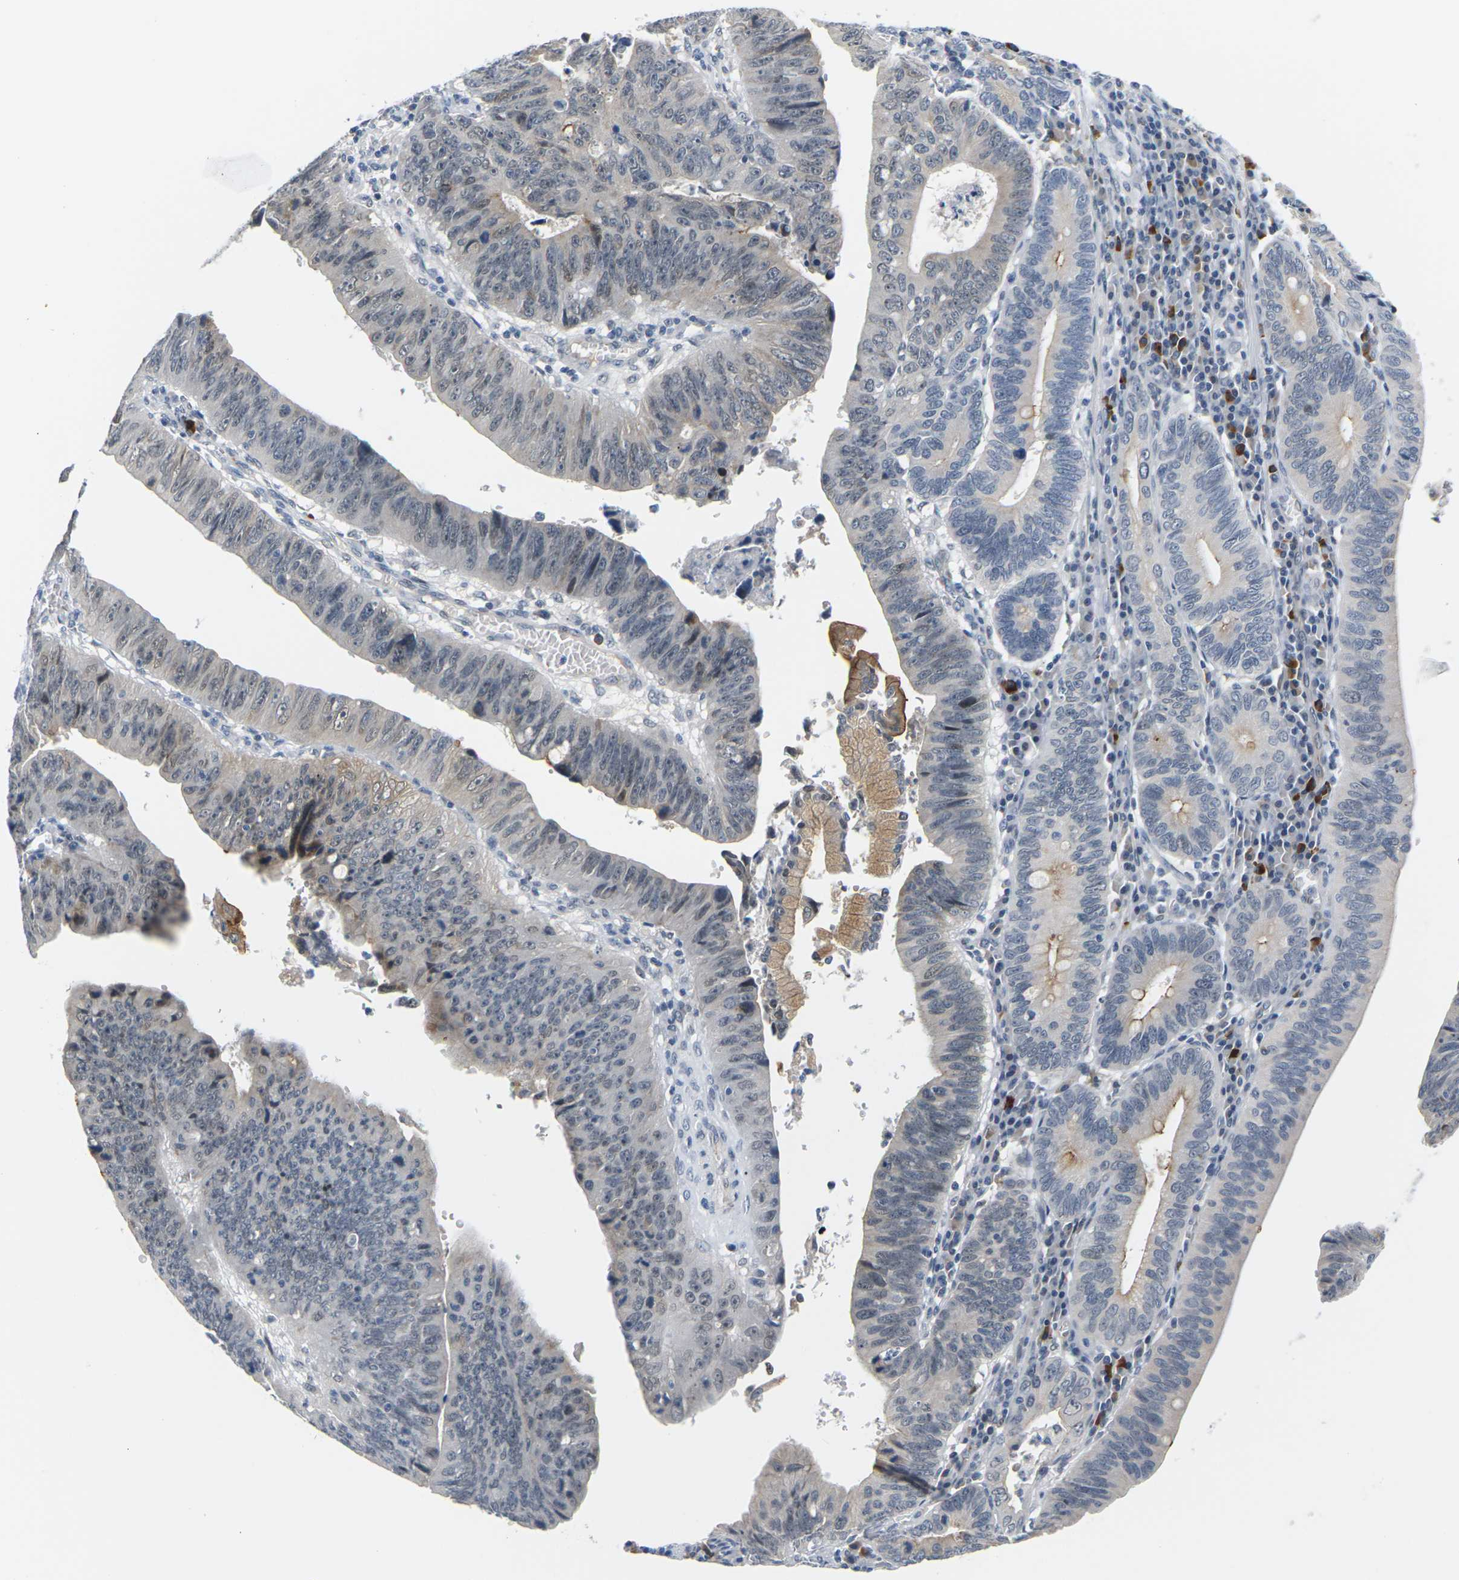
{"staining": {"intensity": "weak", "quantity": "<25%", "location": "cytoplasmic/membranous"}, "tissue": "stomach cancer", "cell_type": "Tumor cells", "image_type": "cancer", "snomed": [{"axis": "morphology", "description": "Adenocarcinoma, NOS"}, {"axis": "topography", "description": "Stomach"}], "caption": "Adenocarcinoma (stomach) stained for a protein using immunohistochemistry shows no staining tumor cells.", "gene": "PKP2", "patient": {"sex": "male", "age": 59}}